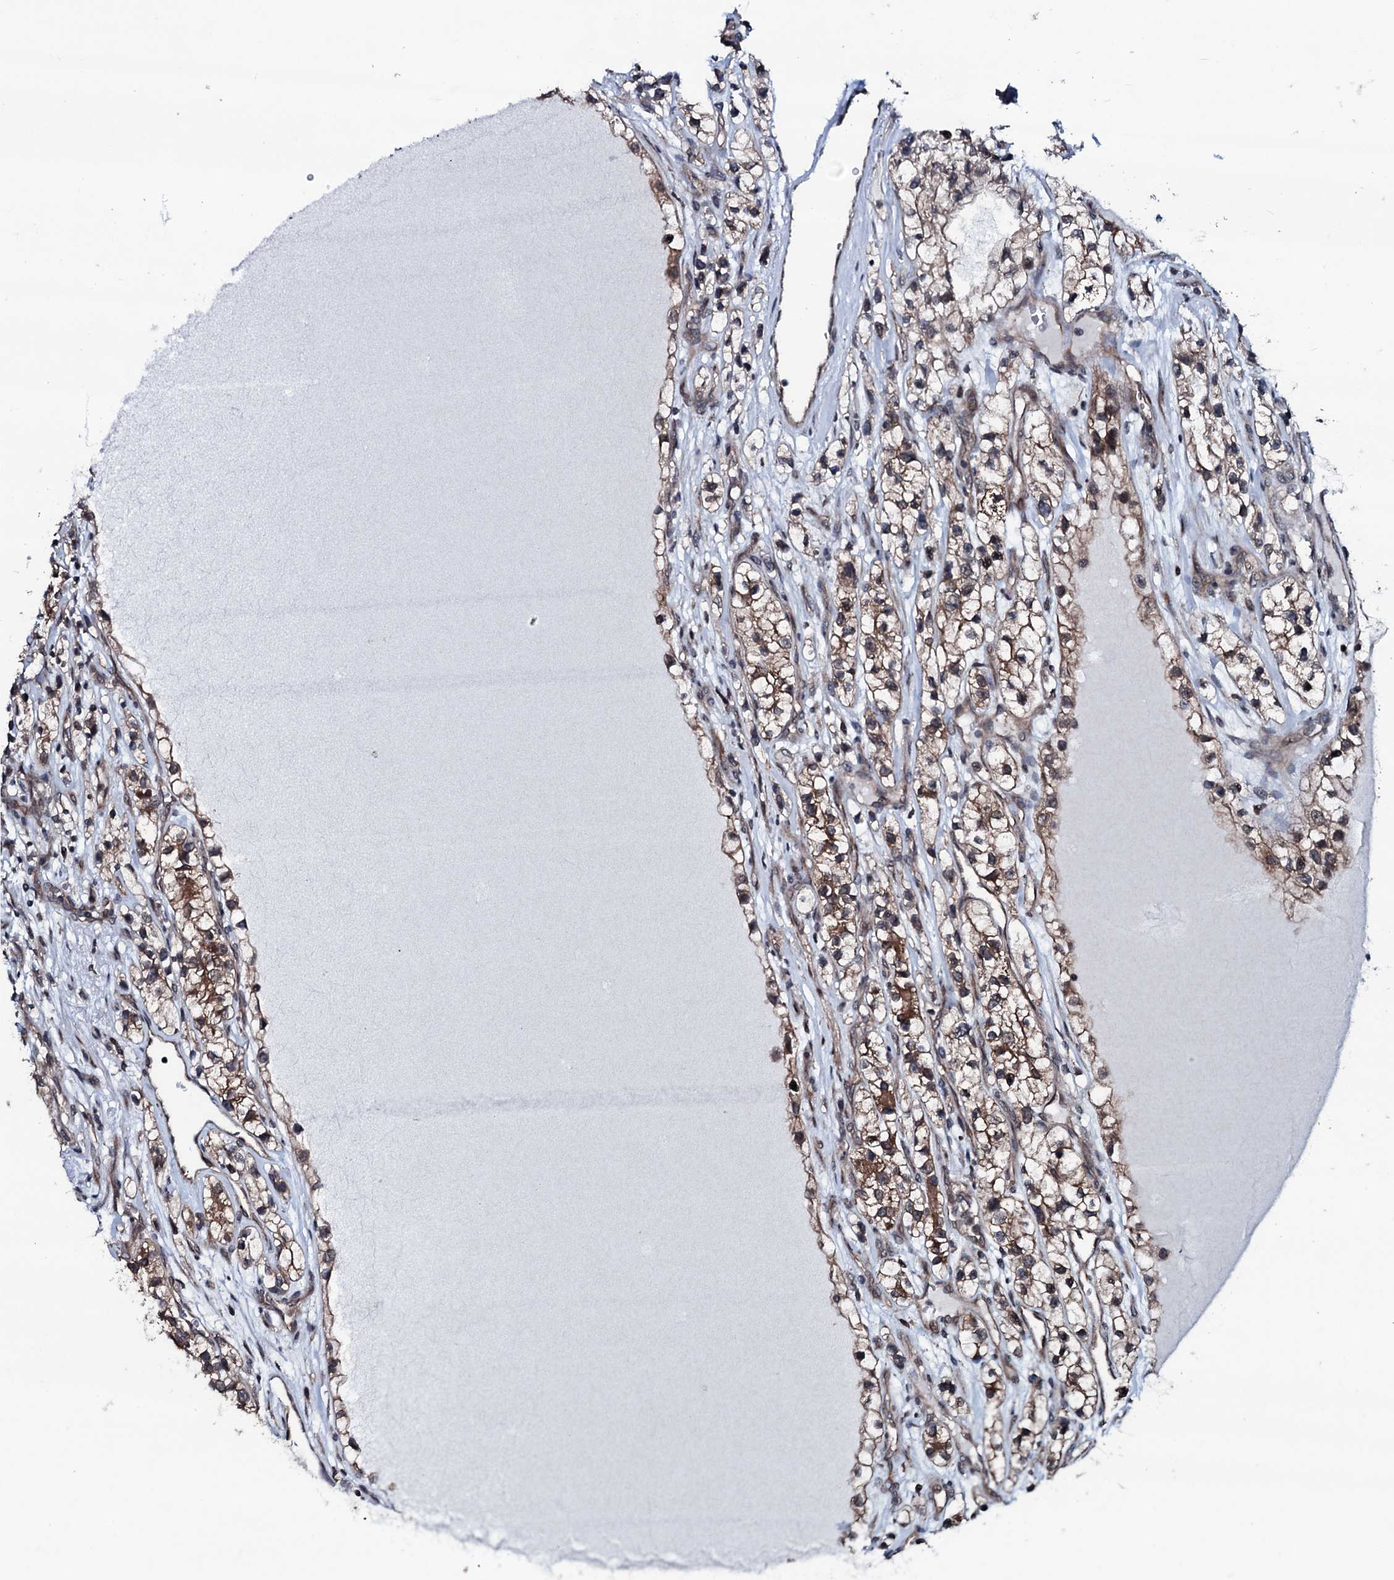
{"staining": {"intensity": "moderate", "quantity": ">75%", "location": "cytoplasmic/membranous"}, "tissue": "renal cancer", "cell_type": "Tumor cells", "image_type": "cancer", "snomed": [{"axis": "morphology", "description": "Adenocarcinoma, NOS"}, {"axis": "topography", "description": "Kidney"}], "caption": "Human renal adenocarcinoma stained with a brown dye demonstrates moderate cytoplasmic/membranous positive expression in approximately >75% of tumor cells.", "gene": "OGFOD2", "patient": {"sex": "female", "age": 57}}